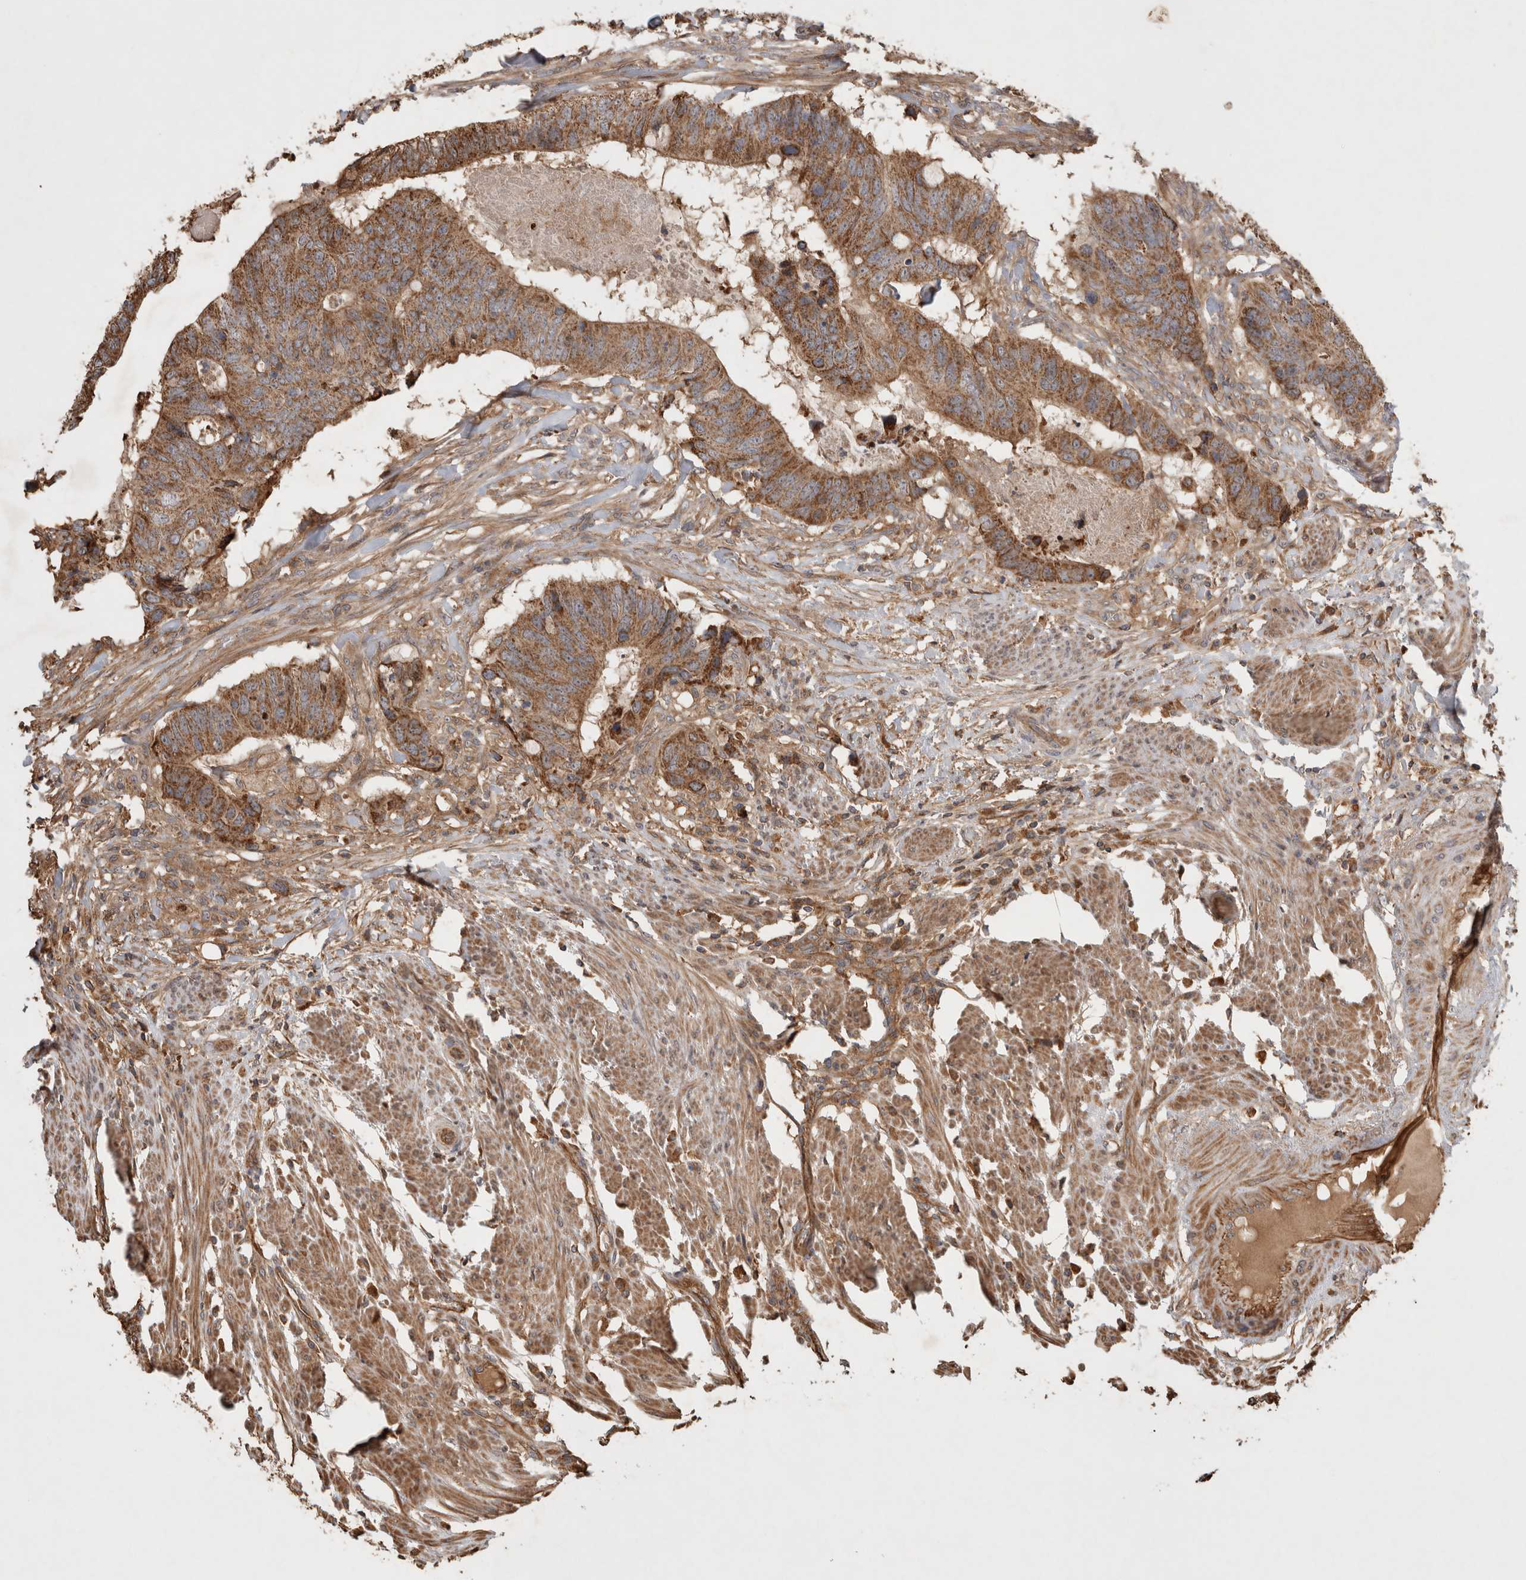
{"staining": {"intensity": "moderate", "quantity": ">75%", "location": "cytoplasmic/membranous"}, "tissue": "colorectal cancer", "cell_type": "Tumor cells", "image_type": "cancer", "snomed": [{"axis": "morphology", "description": "Adenocarcinoma, NOS"}, {"axis": "topography", "description": "Colon"}], "caption": "There is medium levels of moderate cytoplasmic/membranous positivity in tumor cells of colorectal cancer (adenocarcinoma), as demonstrated by immunohistochemical staining (brown color).", "gene": "SERAC1", "patient": {"sex": "male", "age": 56}}